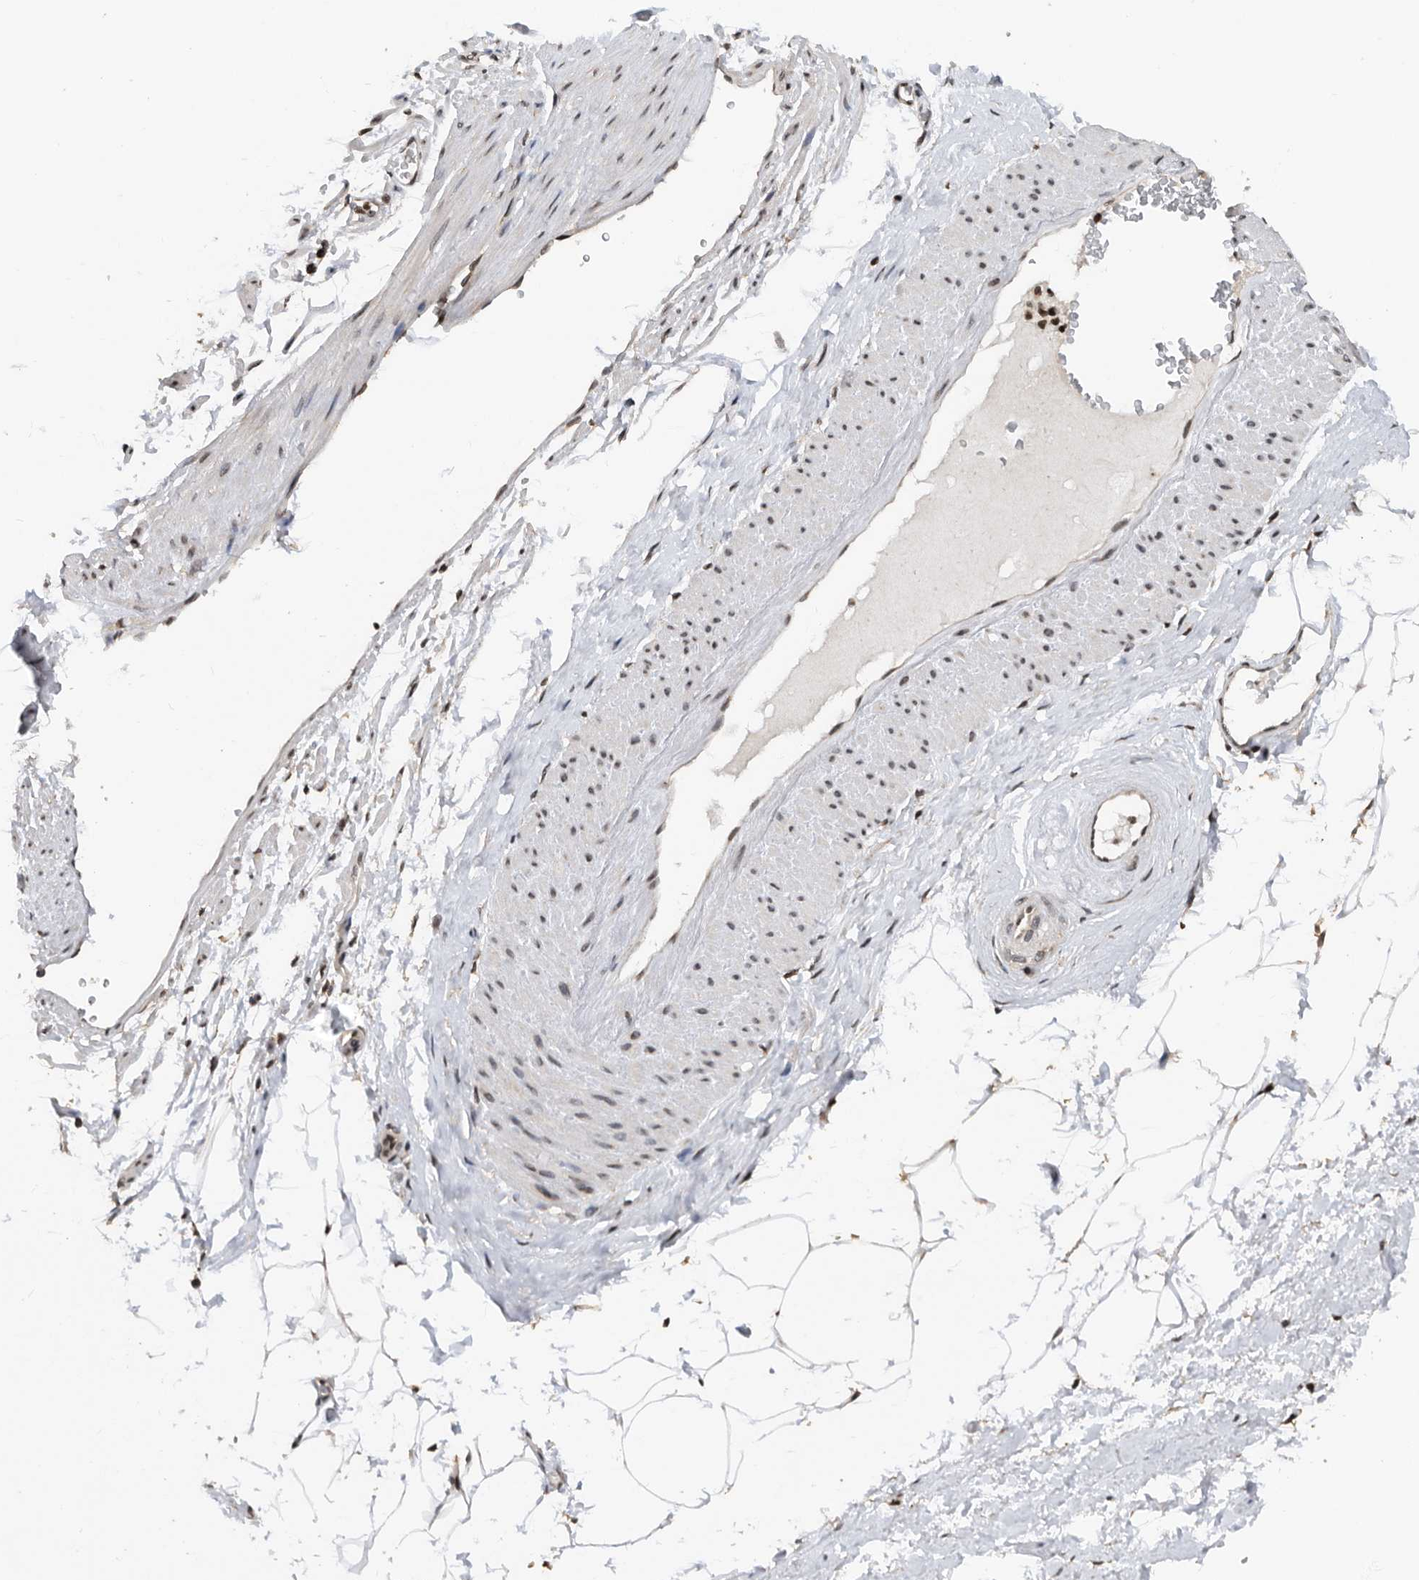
{"staining": {"intensity": "moderate", "quantity": ">75%", "location": "nuclear"}, "tissue": "adipose tissue", "cell_type": "Adipocytes", "image_type": "normal", "snomed": [{"axis": "morphology", "description": "Normal tissue, NOS"}, {"axis": "morphology", "description": "Adenocarcinoma, Low grade"}, {"axis": "topography", "description": "Prostate"}, {"axis": "topography", "description": "Peripheral nerve tissue"}], "caption": "This photomicrograph shows benign adipose tissue stained with immunohistochemistry (IHC) to label a protein in brown. The nuclear of adipocytes show moderate positivity for the protein. Nuclei are counter-stained blue.", "gene": "SNRNP48", "patient": {"sex": "male", "age": 63}}